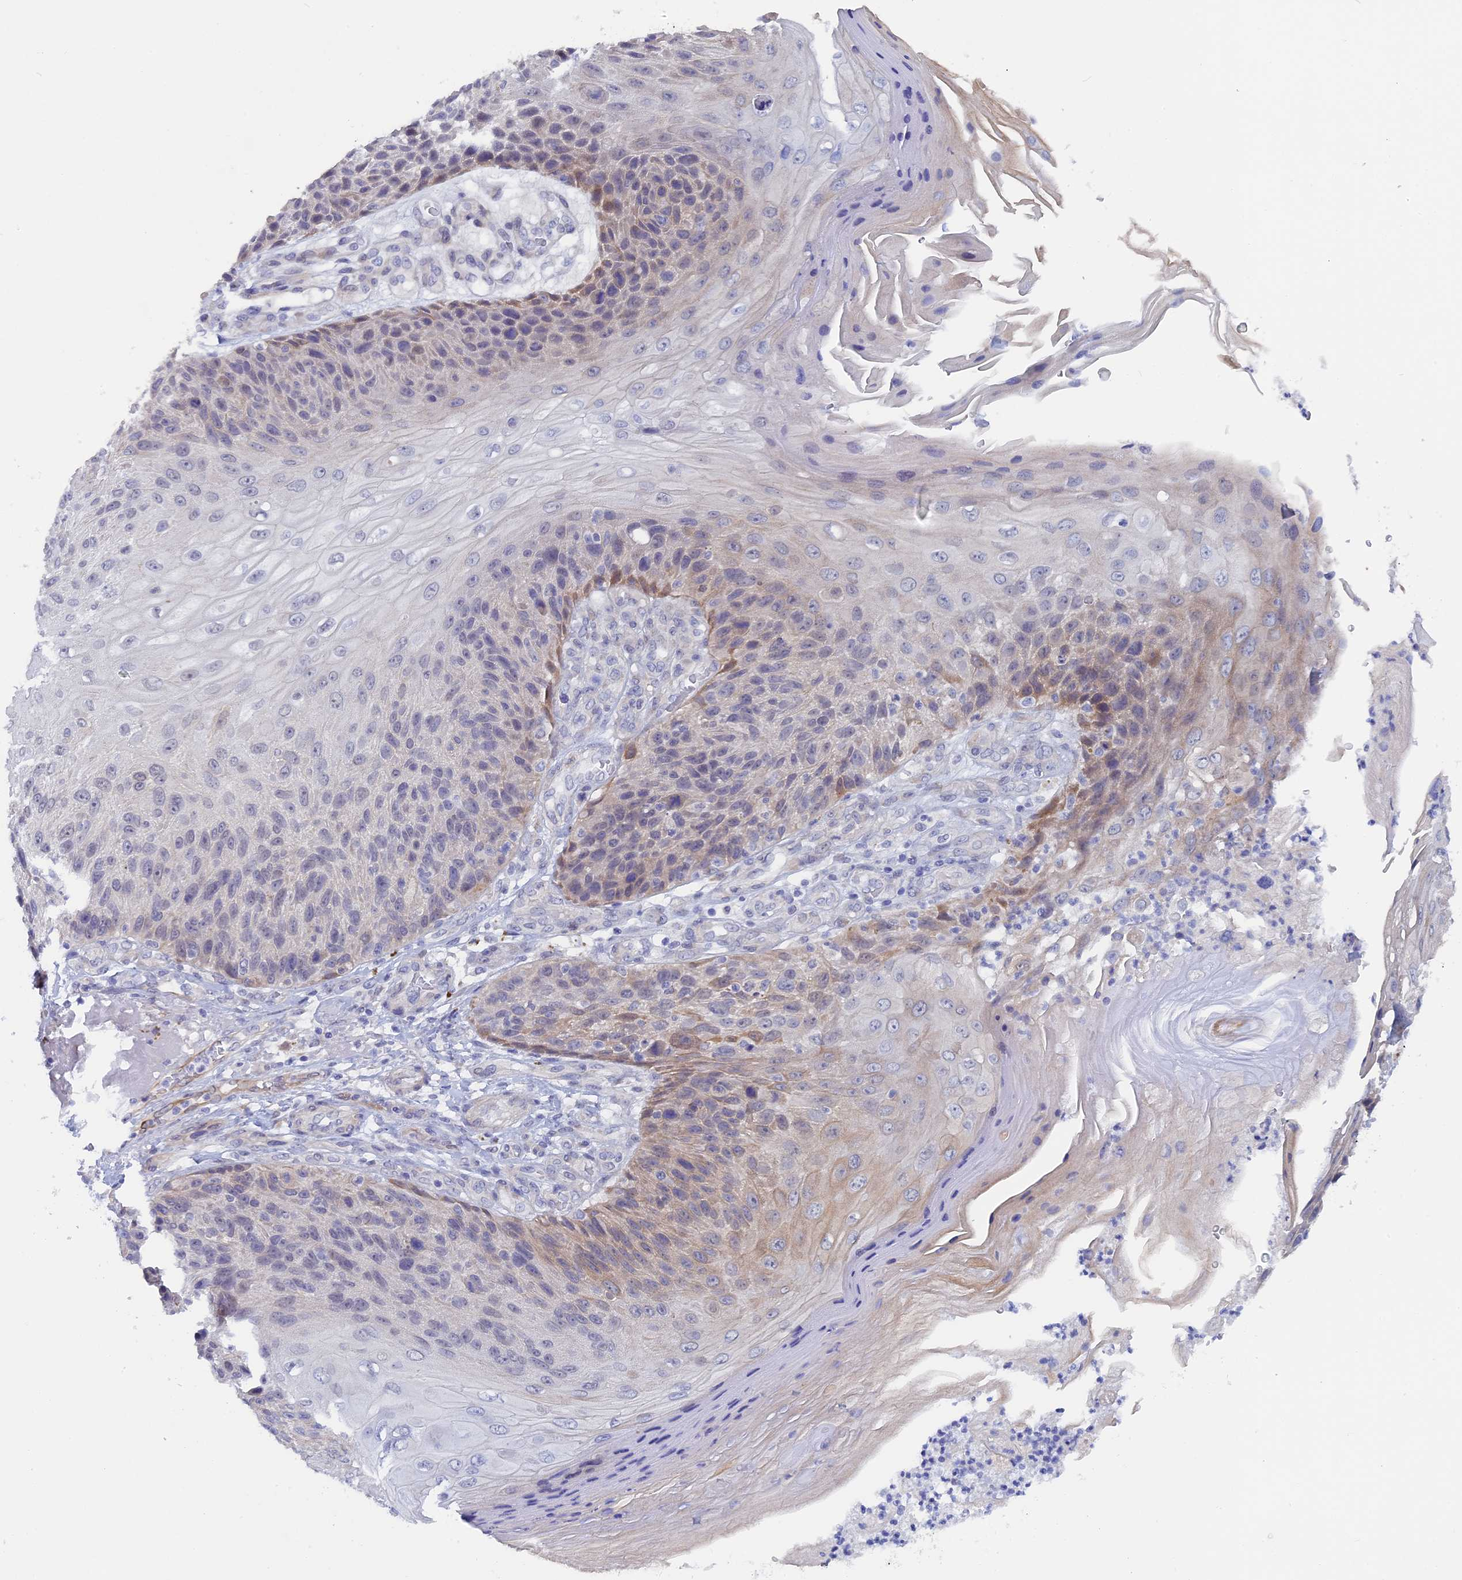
{"staining": {"intensity": "moderate", "quantity": "<25%", "location": "cytoplasmic/membranous"}, "tissue": "skin cancer", "cell_type": "Tumor cells", "image_type": "cancer", "snomed": [{"axis": "morphology", "description": "Squamous cell carcinoma, NOS"}, {"axis": "topography", "description": "Skin"}], "caption": "High-power microscopy captured an IHC histopathology image of skin squamous cell carcinoma, revealing moderate cytoplasmic/membranous positivity in about <25% of tumor cells.", "gene": "DACT3", "patient": {"sex": "female", "age": 88}}